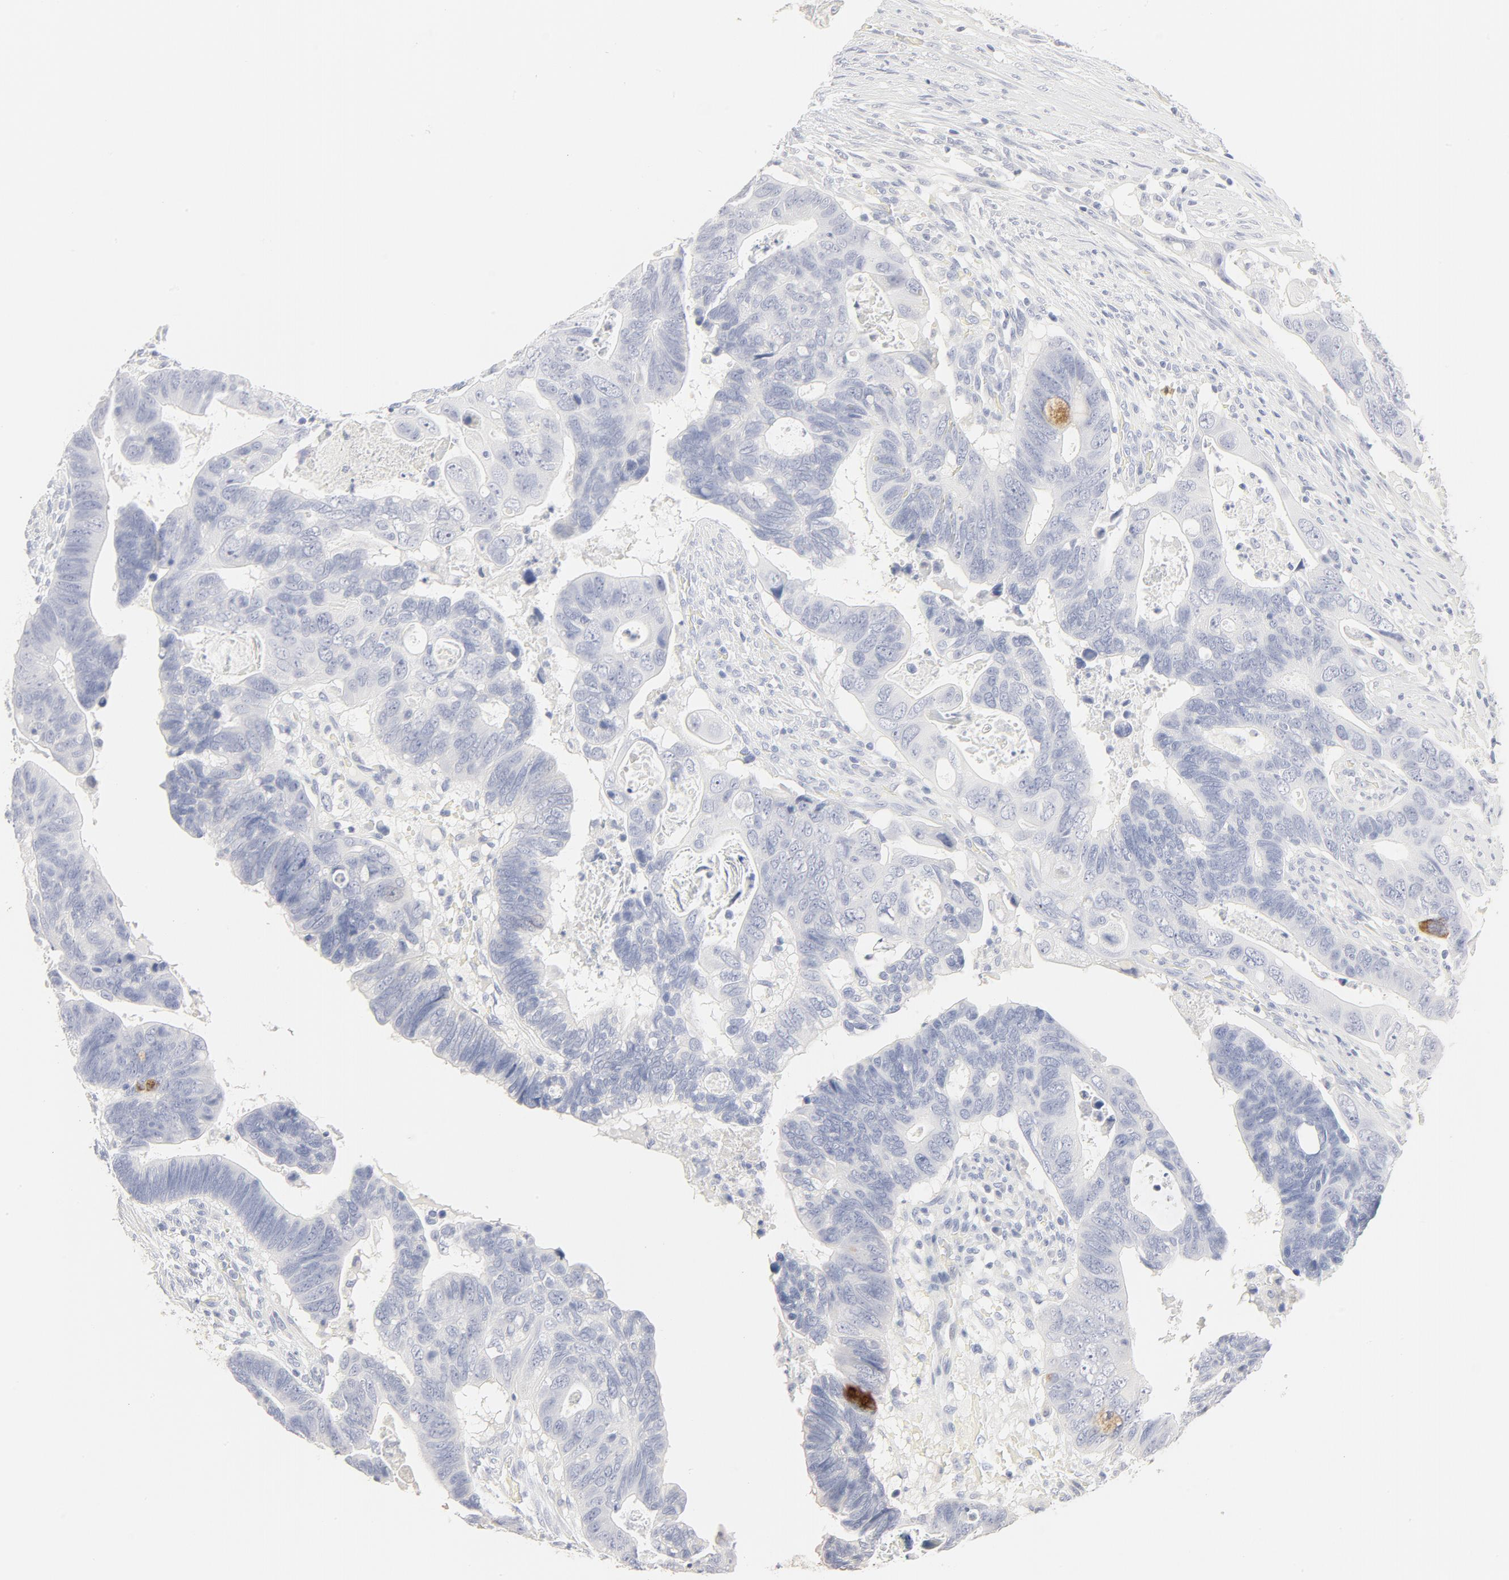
{"staining": {"intensity": "negative", "quantity": "none", "location": "none"}, "tissue": "colorectal cancer", "cell_type": "Tumor cells", "image_type": "cancer", "snomed": [{"axis": "morphology", "description": "Adenocarcinoma, NOS"}, {"axis": "topography", "description": "Rectum"}], "caption": "IHC photomicrograph of neoplastic tissue: colorectal adenocarcinoma stained with DAB (3,3'-diaminobenzidine) reveals no significant protein positivity in tumor cells.", "gene": "FCGBP", "patient": {"sex": "male", "age": 53}}